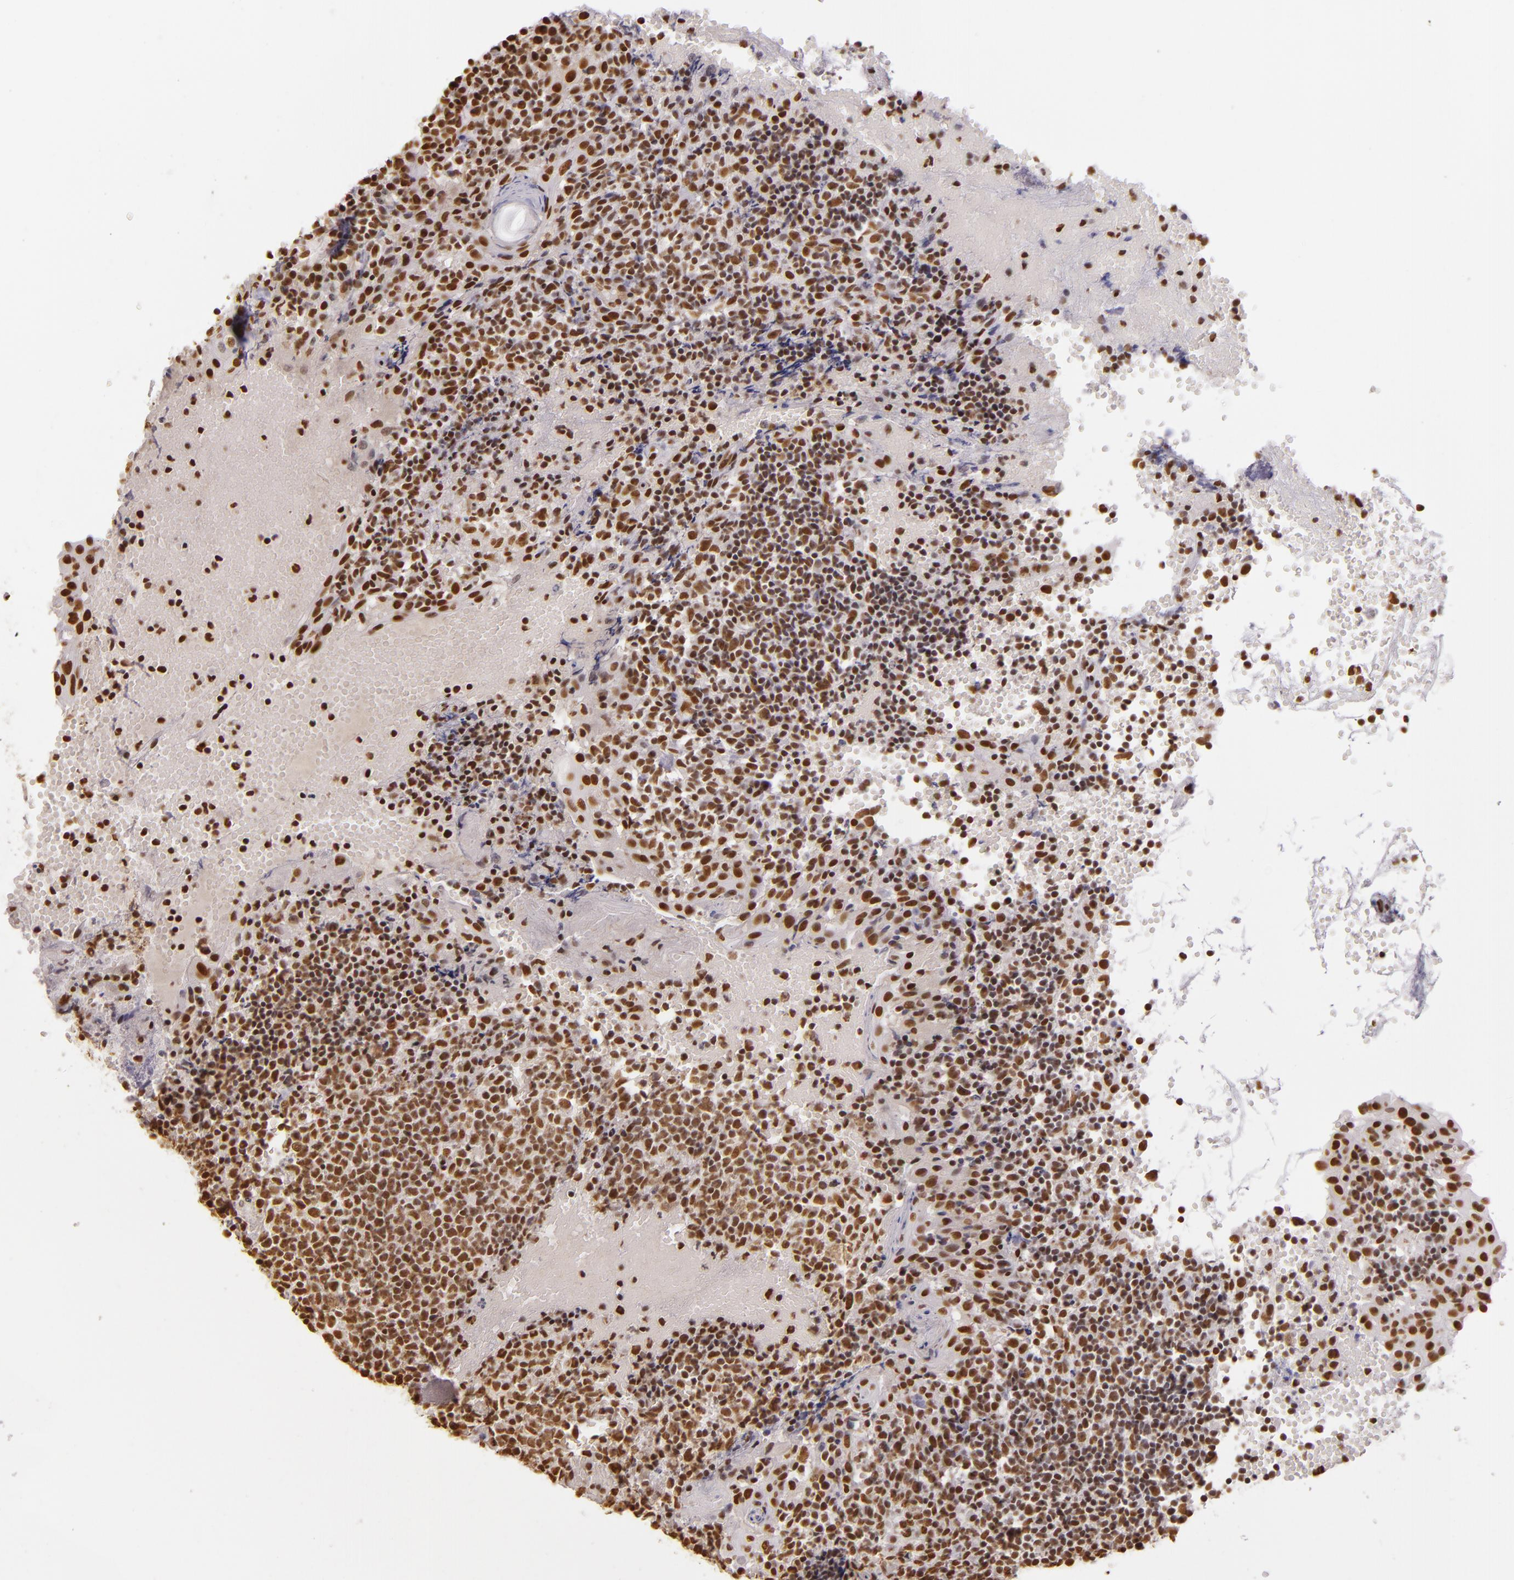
{"staining": {"intensity": "moderate", "quantity": ">75%", "location": "nuclear"}, "tissue": "tonsil", "cell_type": "Germinal center cells", "image_type": "normal", "snomed": [{"axis": "morphology", "description": "Normal tissue, NOS"}, {"axis": "topography", "description": "Tonsil"}], "caption": "Brown immunohistochemical staining in unremarkable human tonsil displays moderate nuclear staining in approximately >75% of germinal center cells.", "gene": "PAPOLA", "patient": {"sex": "female", "age": 40}}